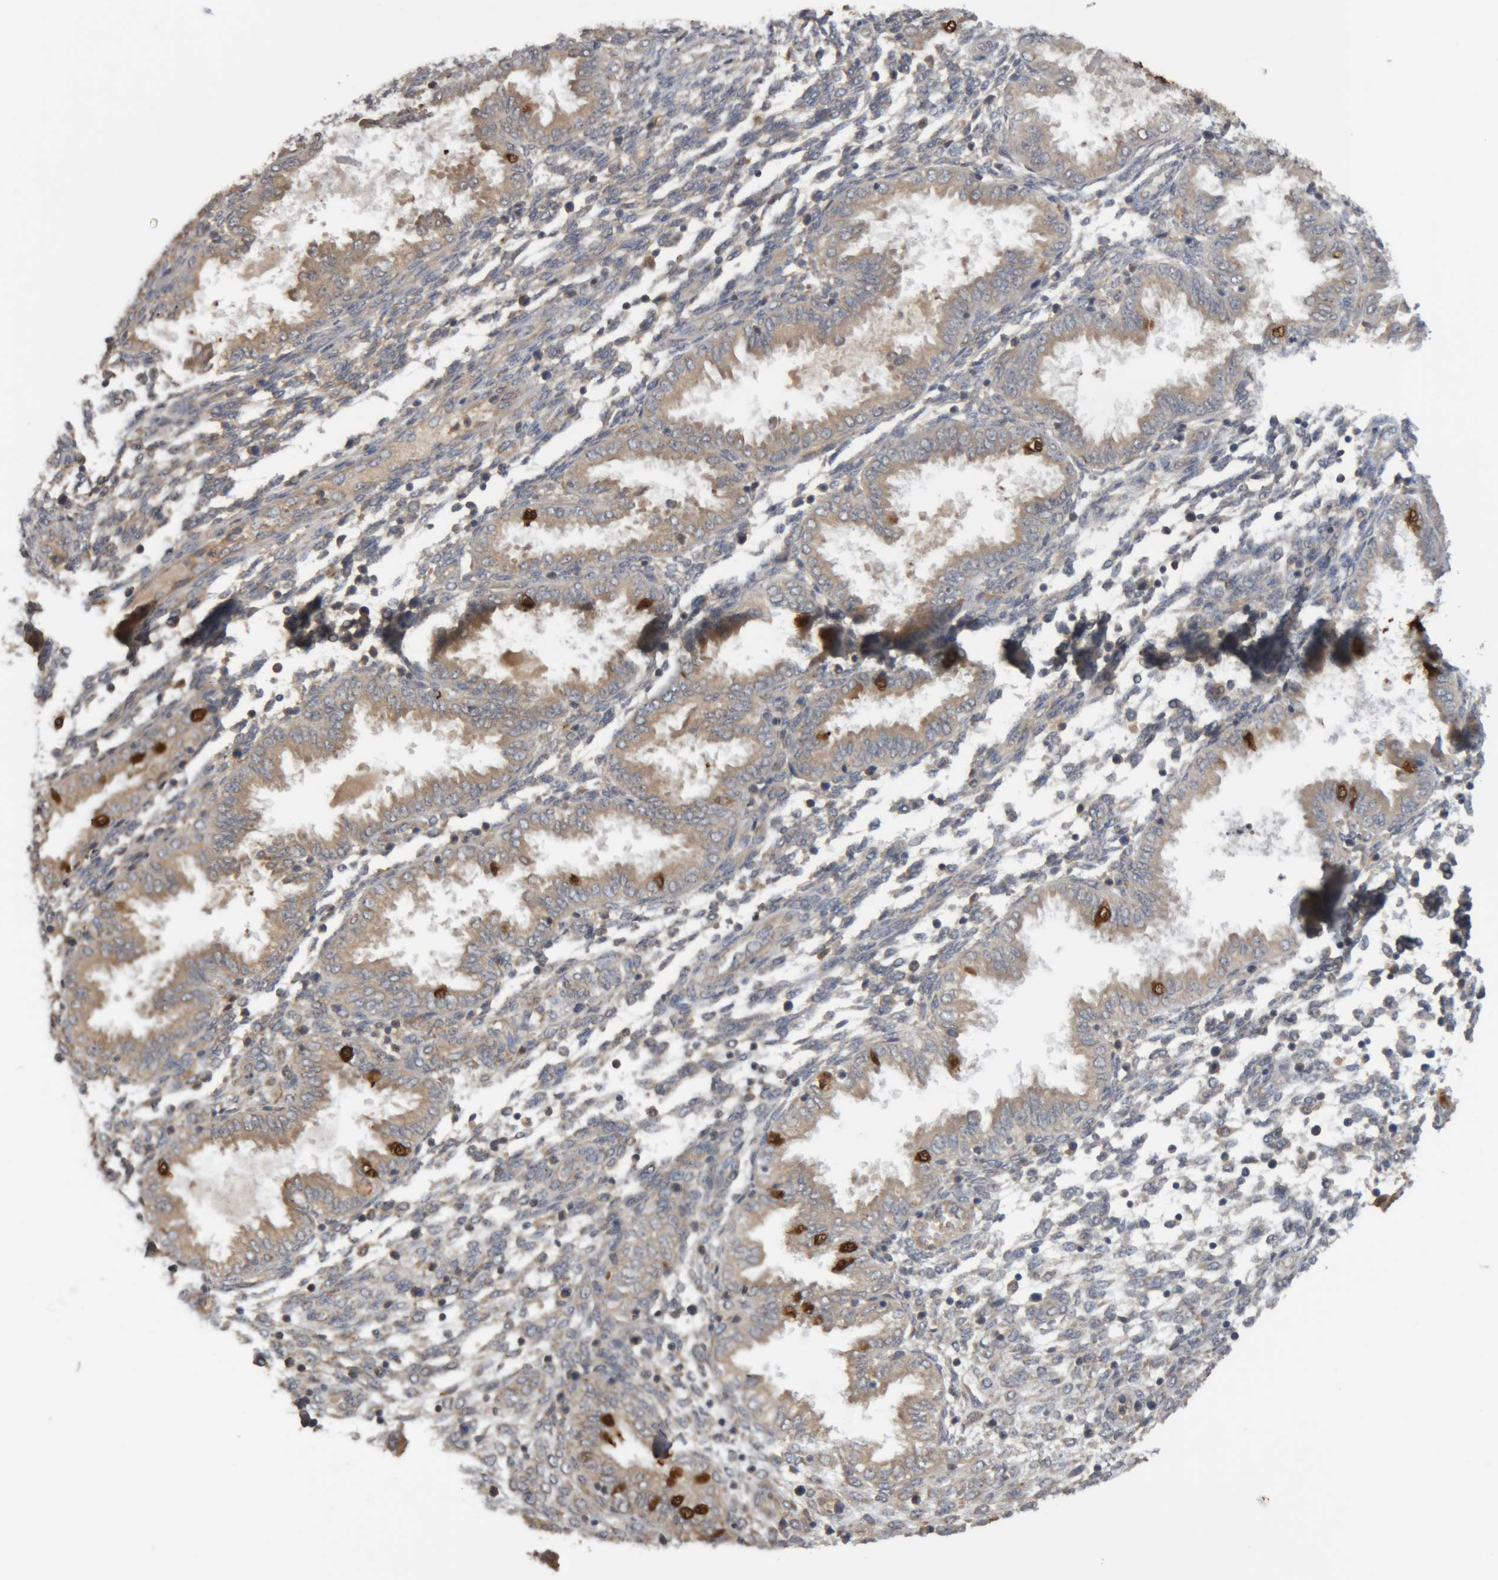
{"staining": {"intensity": "negative", "quantity": "none", "location": "none"}, "tissue": "endometrium", "cell_type": "Cells in endometrial stroma", "image_type": "normal", "snomed": [{"axis": "morphology", "description": "Normal tissue, NOS"}, {"axis": "topography", "description": "Endometrium"}], "caption": "An image of endometrium stained for a protein reveals no brown staining in cells in endometrial stroma.", "gene": "TMED7", "patient": {"sex": "female", "age": 33}}